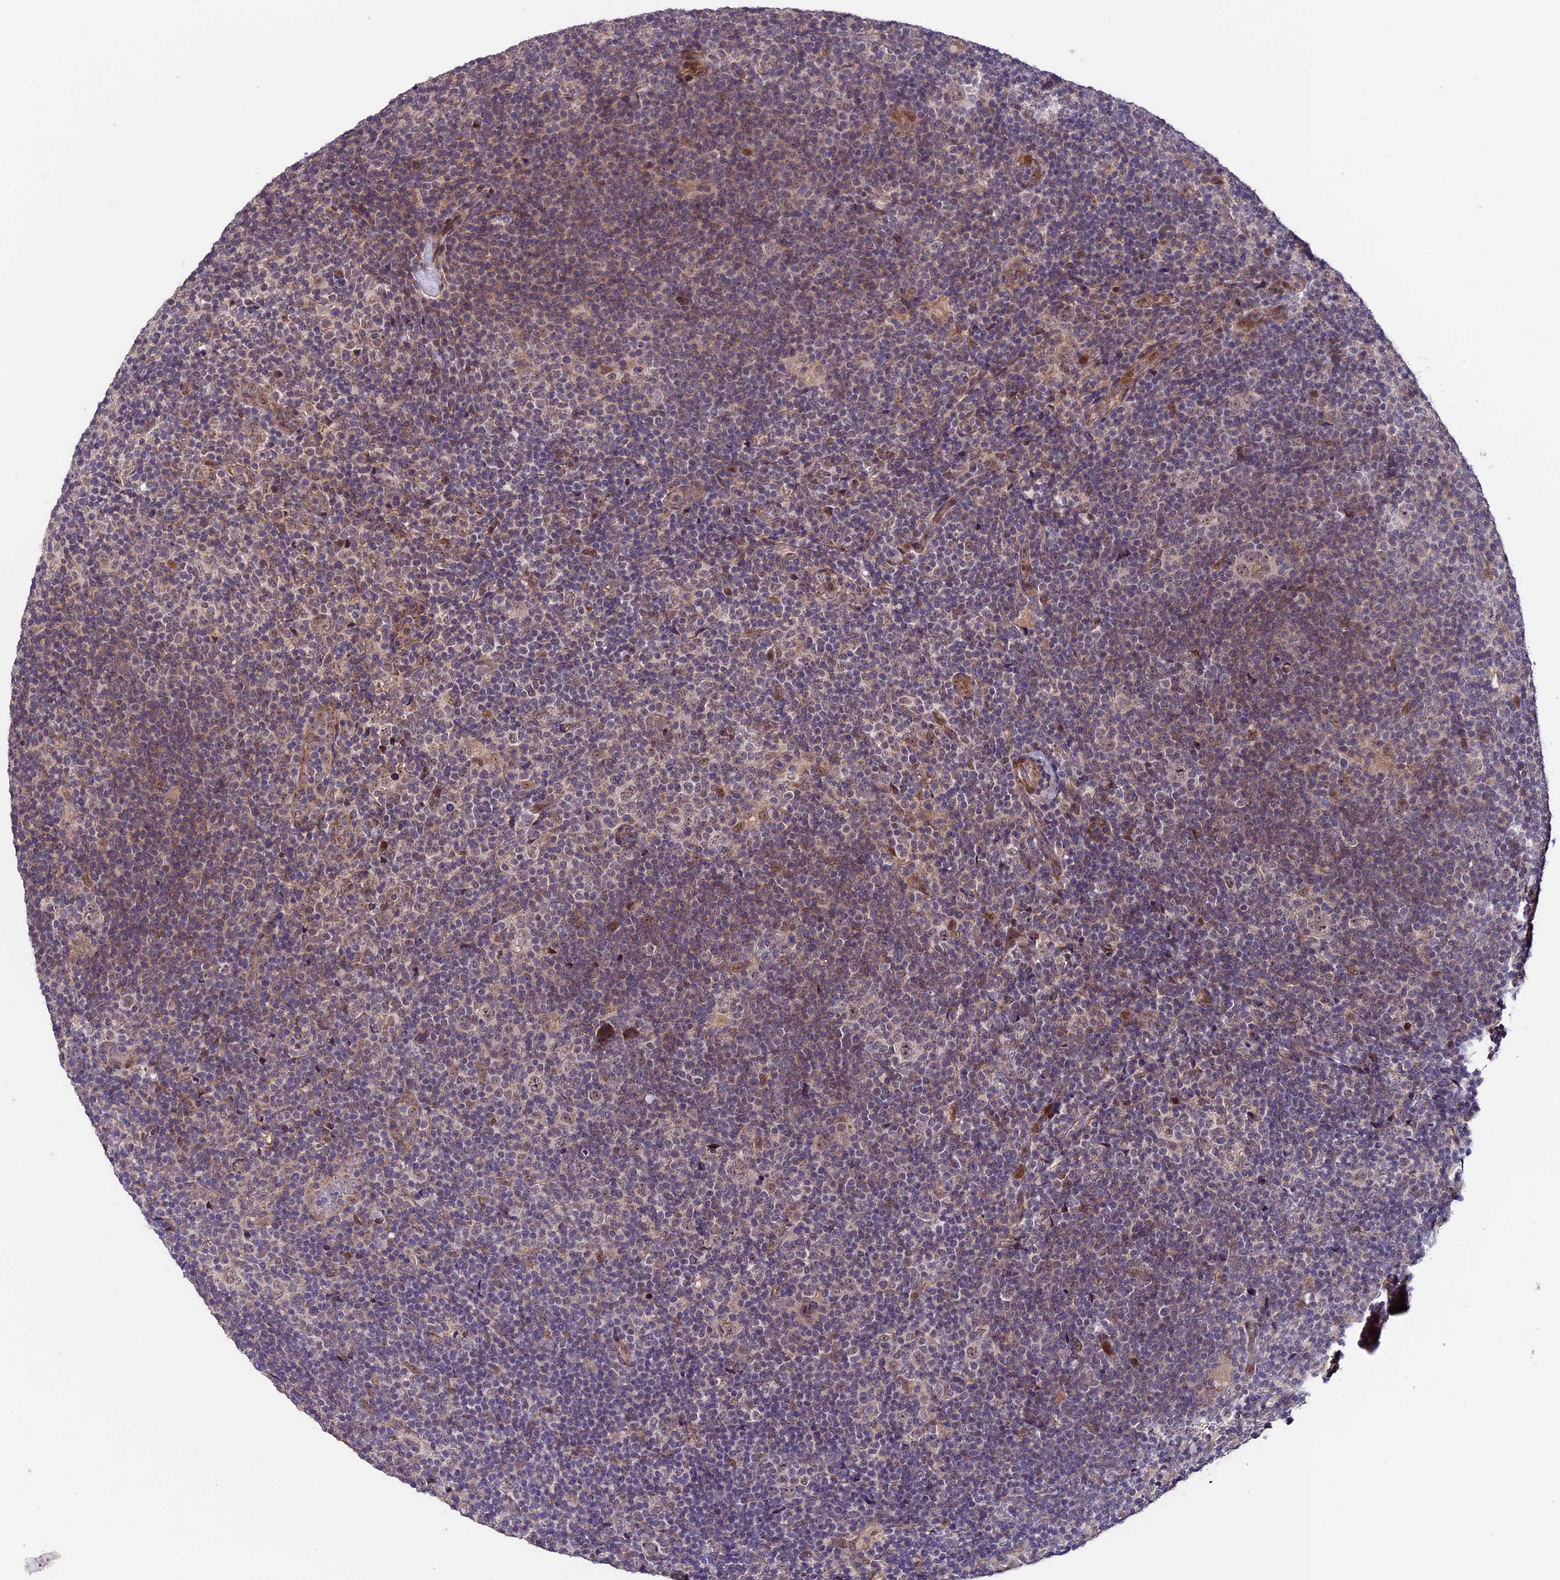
{"staining": {"intensity": "weak", "quantity": ">75%", "location": "nuclear"}, "tissue": "lymphoma", "cell_type": "Tumor cells", "image_type": "cancer", "snomed": [{"axis": "morphology", "description": "Hodgkin's disease, NOS"}, {"axis": "topography", "description": "Lymph node"}], "caption": "Protein expression analysis of human Hodgkin's disease reveals weak nuclear staining in approximately >75% of tumor cells.", "gene": "SIPA1L3", "patient": {"sex": "female", "age": 57}}